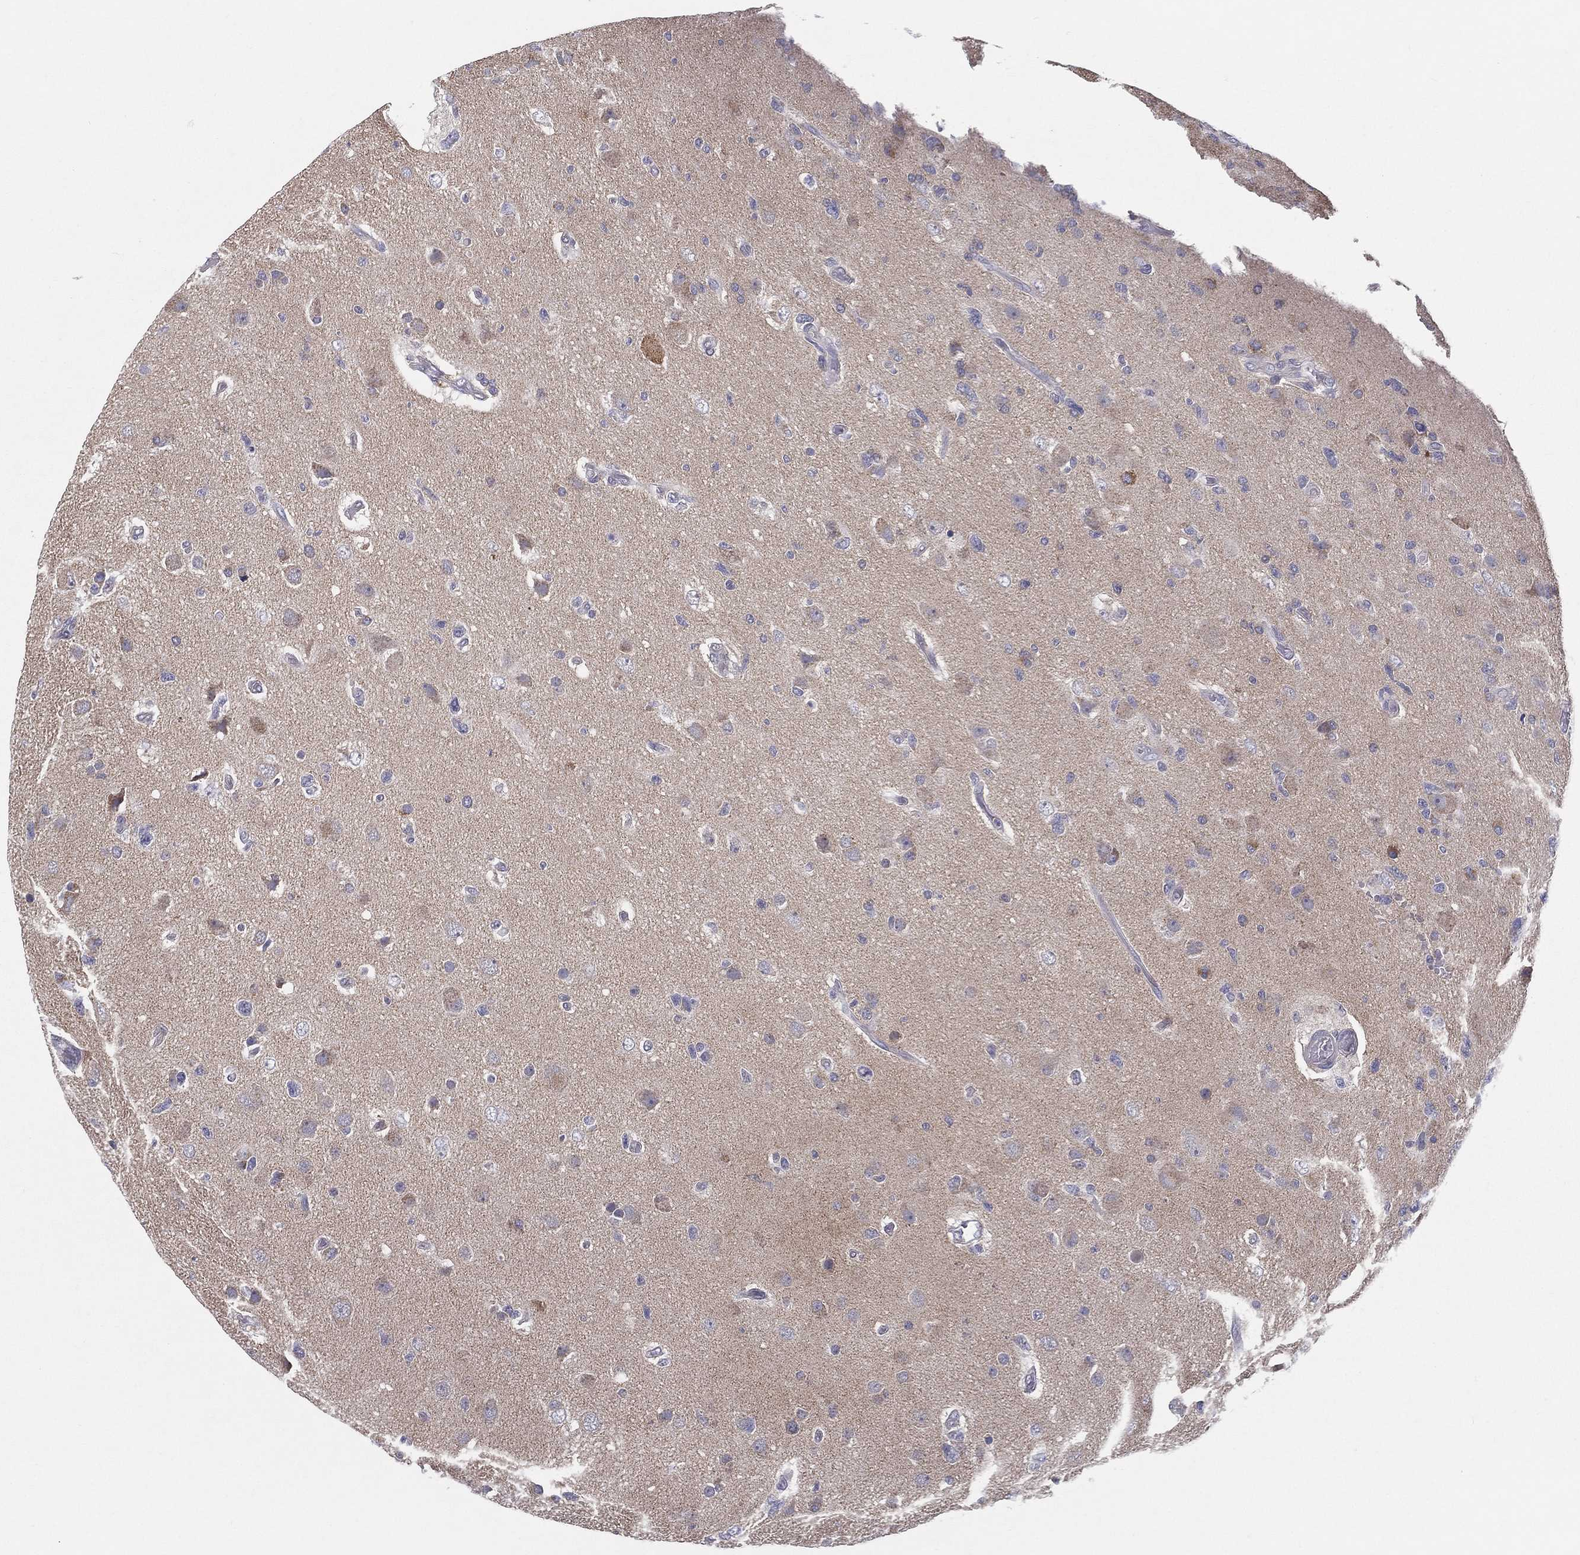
{"staining": {"intensity": "negative", "quantity": "none", "location": "none"}, "tissue": "glioma", "cell_type": "Tumor cells", "image_type": "cancer", "snomed": [{"axis": "morphology", "description": "Glioma, malignant, High grade"}, {"axis": "topography", "description": "Cerebral cortex"}], "caption": "Tumor cells show no significant protein positivity in high-grade glioma (malignant).", "gene": "PCSK1", "patient": {"sex": "male", "age": 70}}